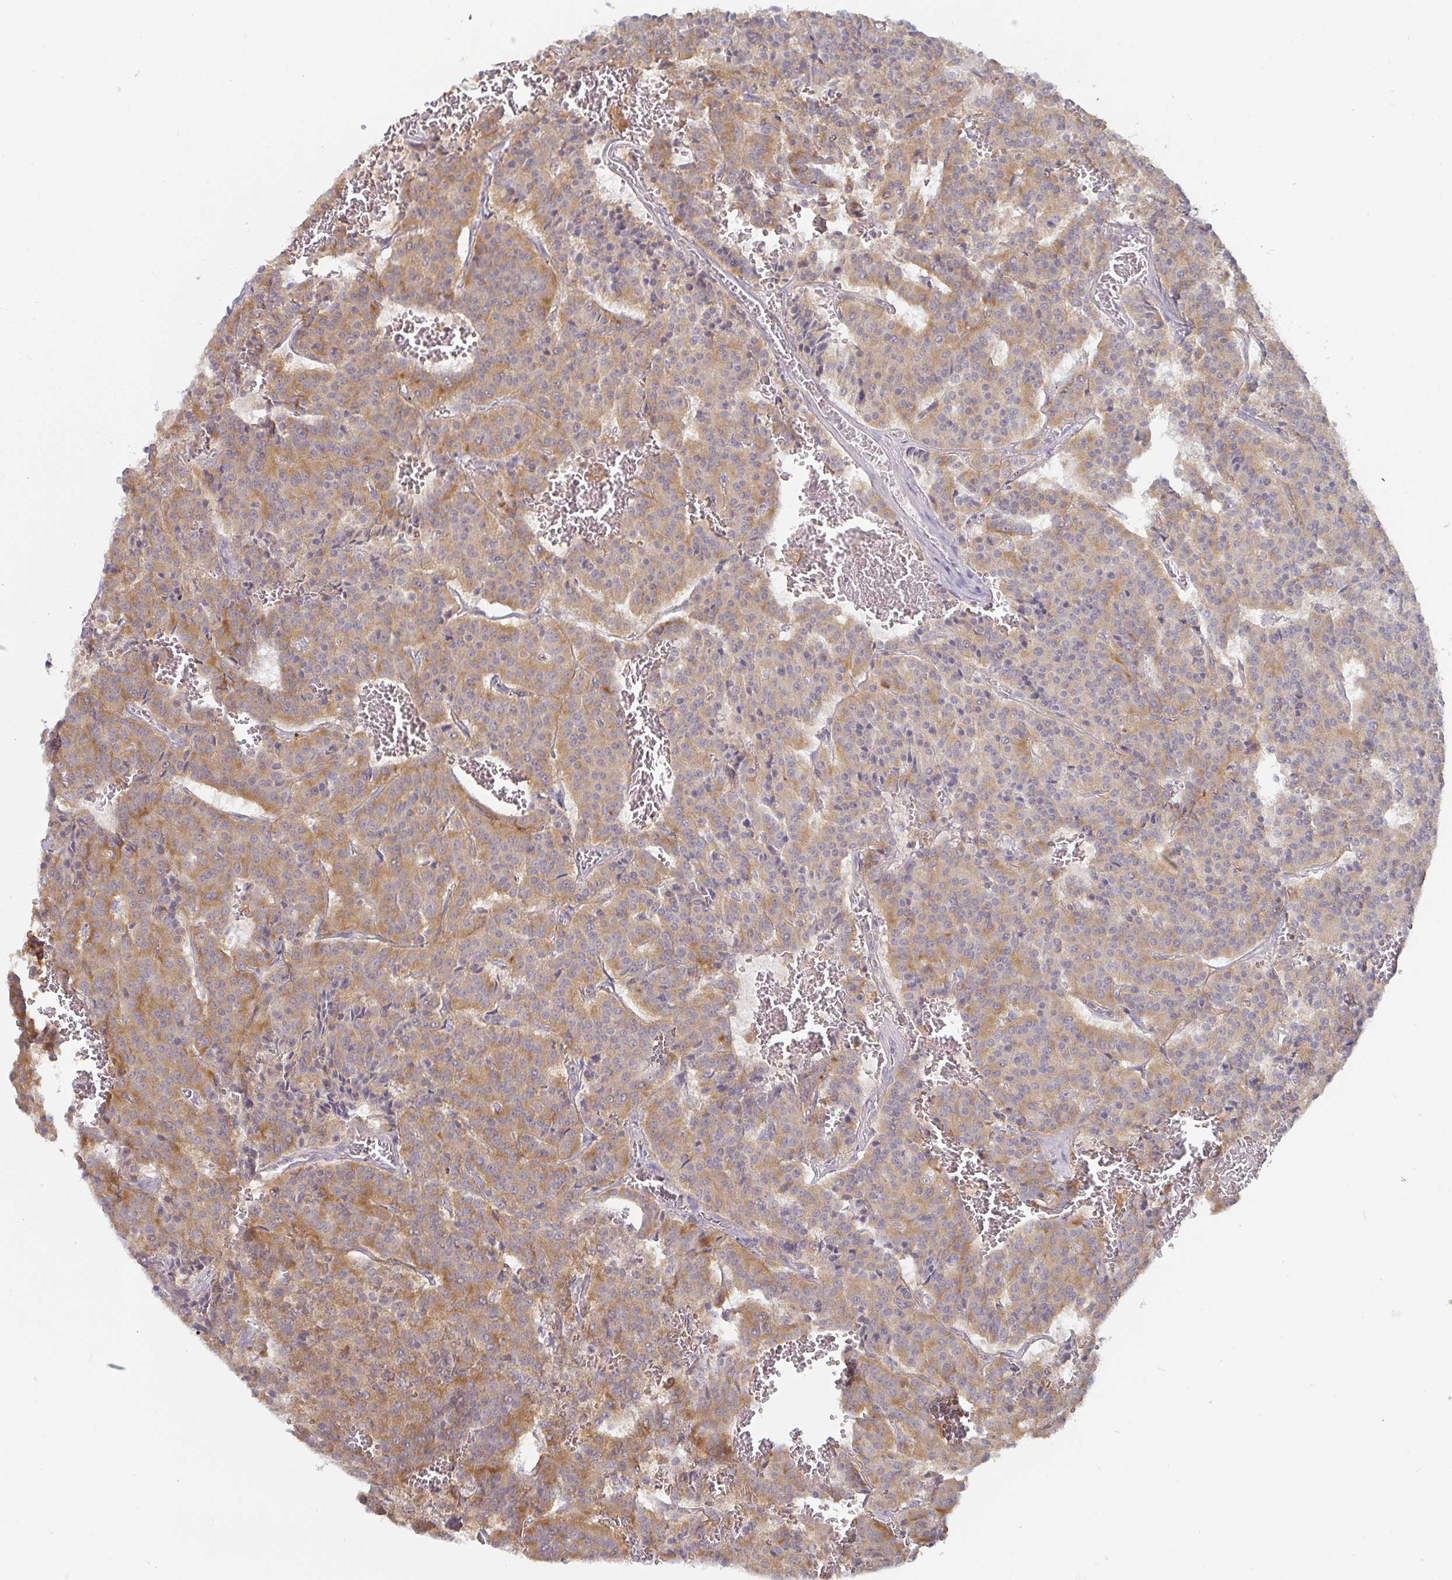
{"staining": {"intensity": "weak", "quantity": ">75%", "location": "cytoplasmic/membranous"}, "tissue": "carcinoid", "cell_type": "Tumor cells", "image_type": "cancer", "snomed": [{"axis": "morphology", "description": "Carcinoid, malignant, NOS"}, {"axis": "topography", "description": "Lung"}], "caption": "Weak cytoplasmic/membranous protein staining is seen in approximately >75% of tumor cells in carcinoid (malignant).", "gene": "CDH18", "patient": {"sex": "male", "age": 70}}